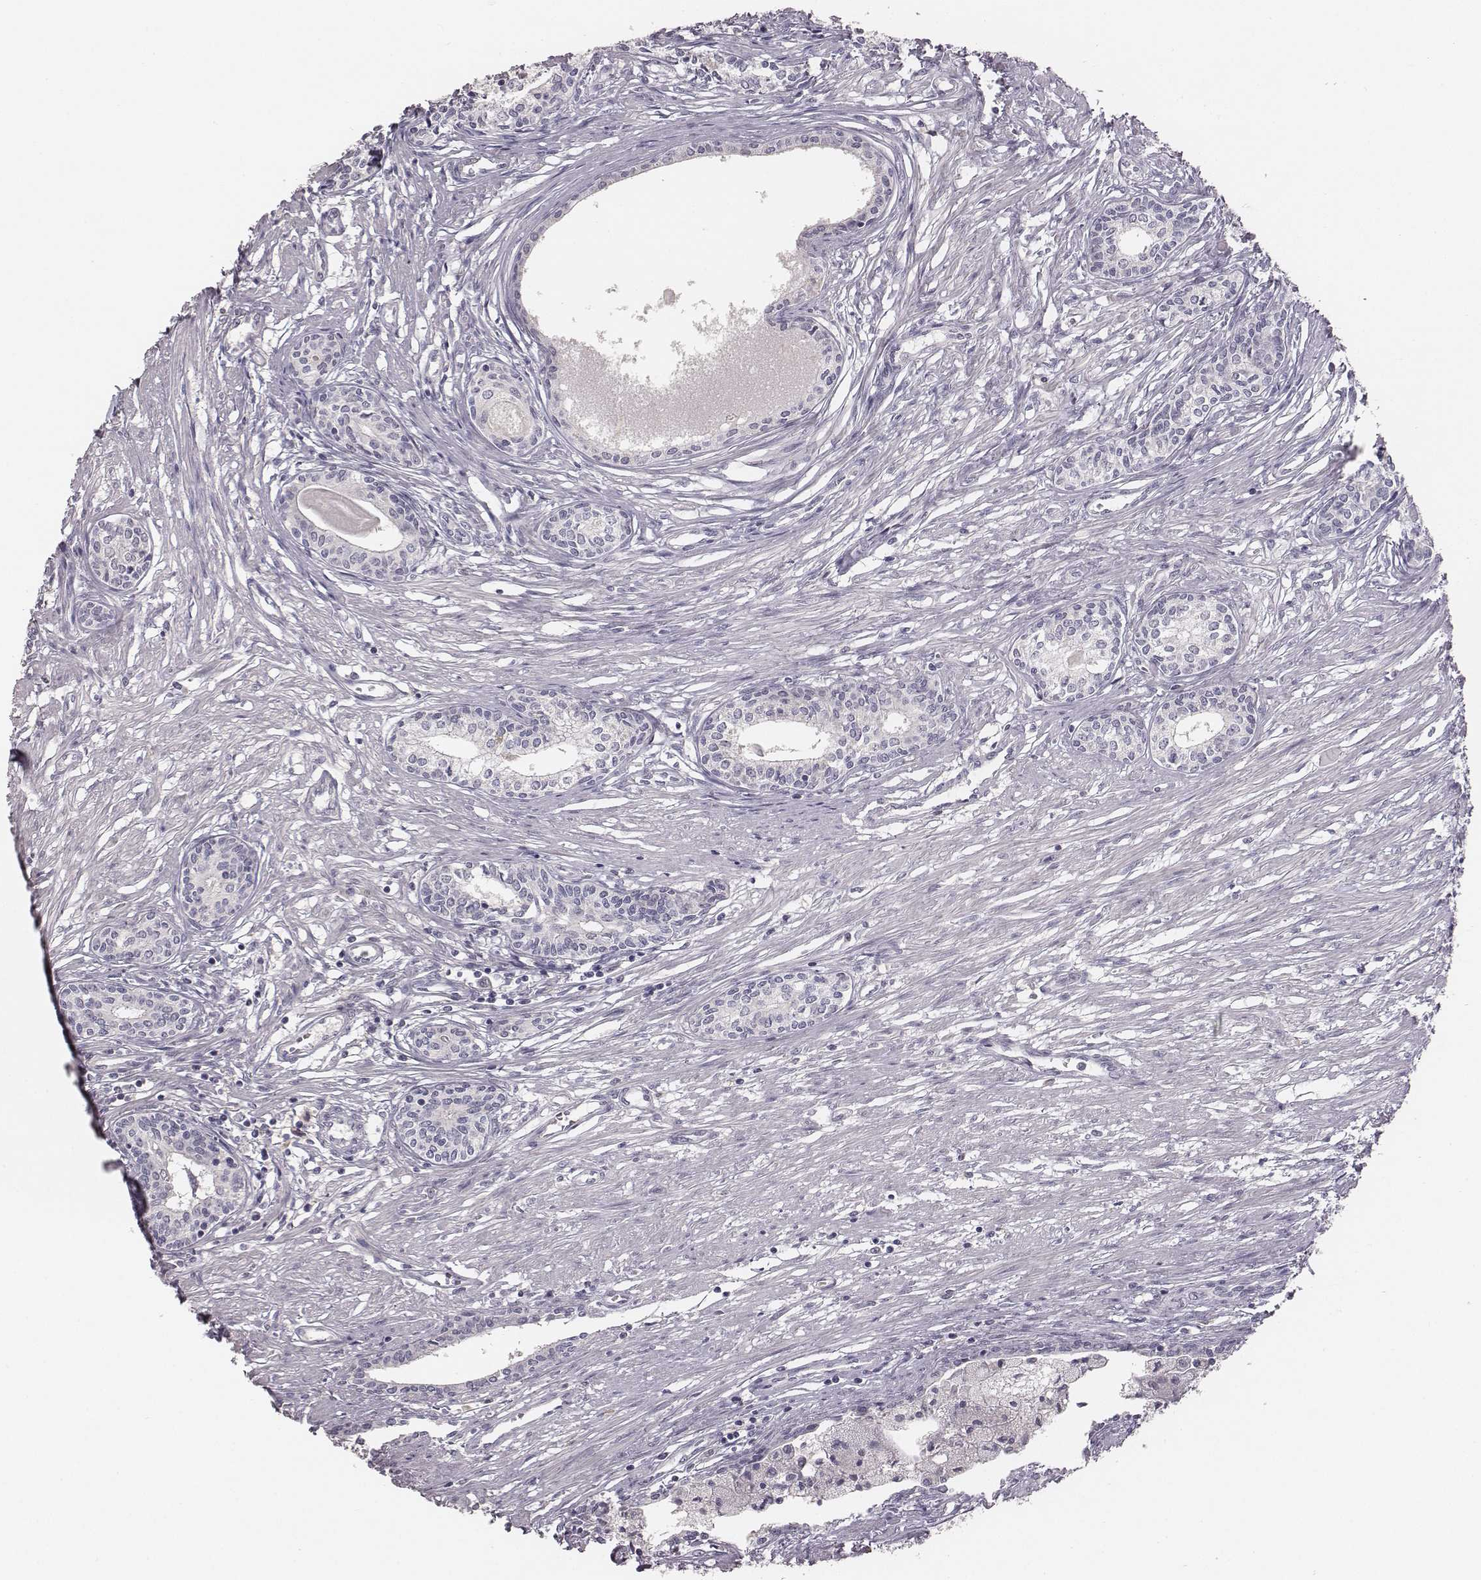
{"staining": {"intensity": "negative", "quantity": "none", "location": "none"}, "tissue": "prostate", "cell_type": "Glandular cells", "image_type": "normal", "snomed": [{"axis": "morphology", "description": "Normal tissue, NOS"}, {"axis": "topography", "description": "Prostate"}], "caption": "This image is of normal prostate stained with immunohistochemistry (IHC) to label a protein in brown with the nuclei are counter-stained blue. There is no staining in glandular cells.", "gene": "NIFK", "patient": {"sex": "male", "age": 60}}